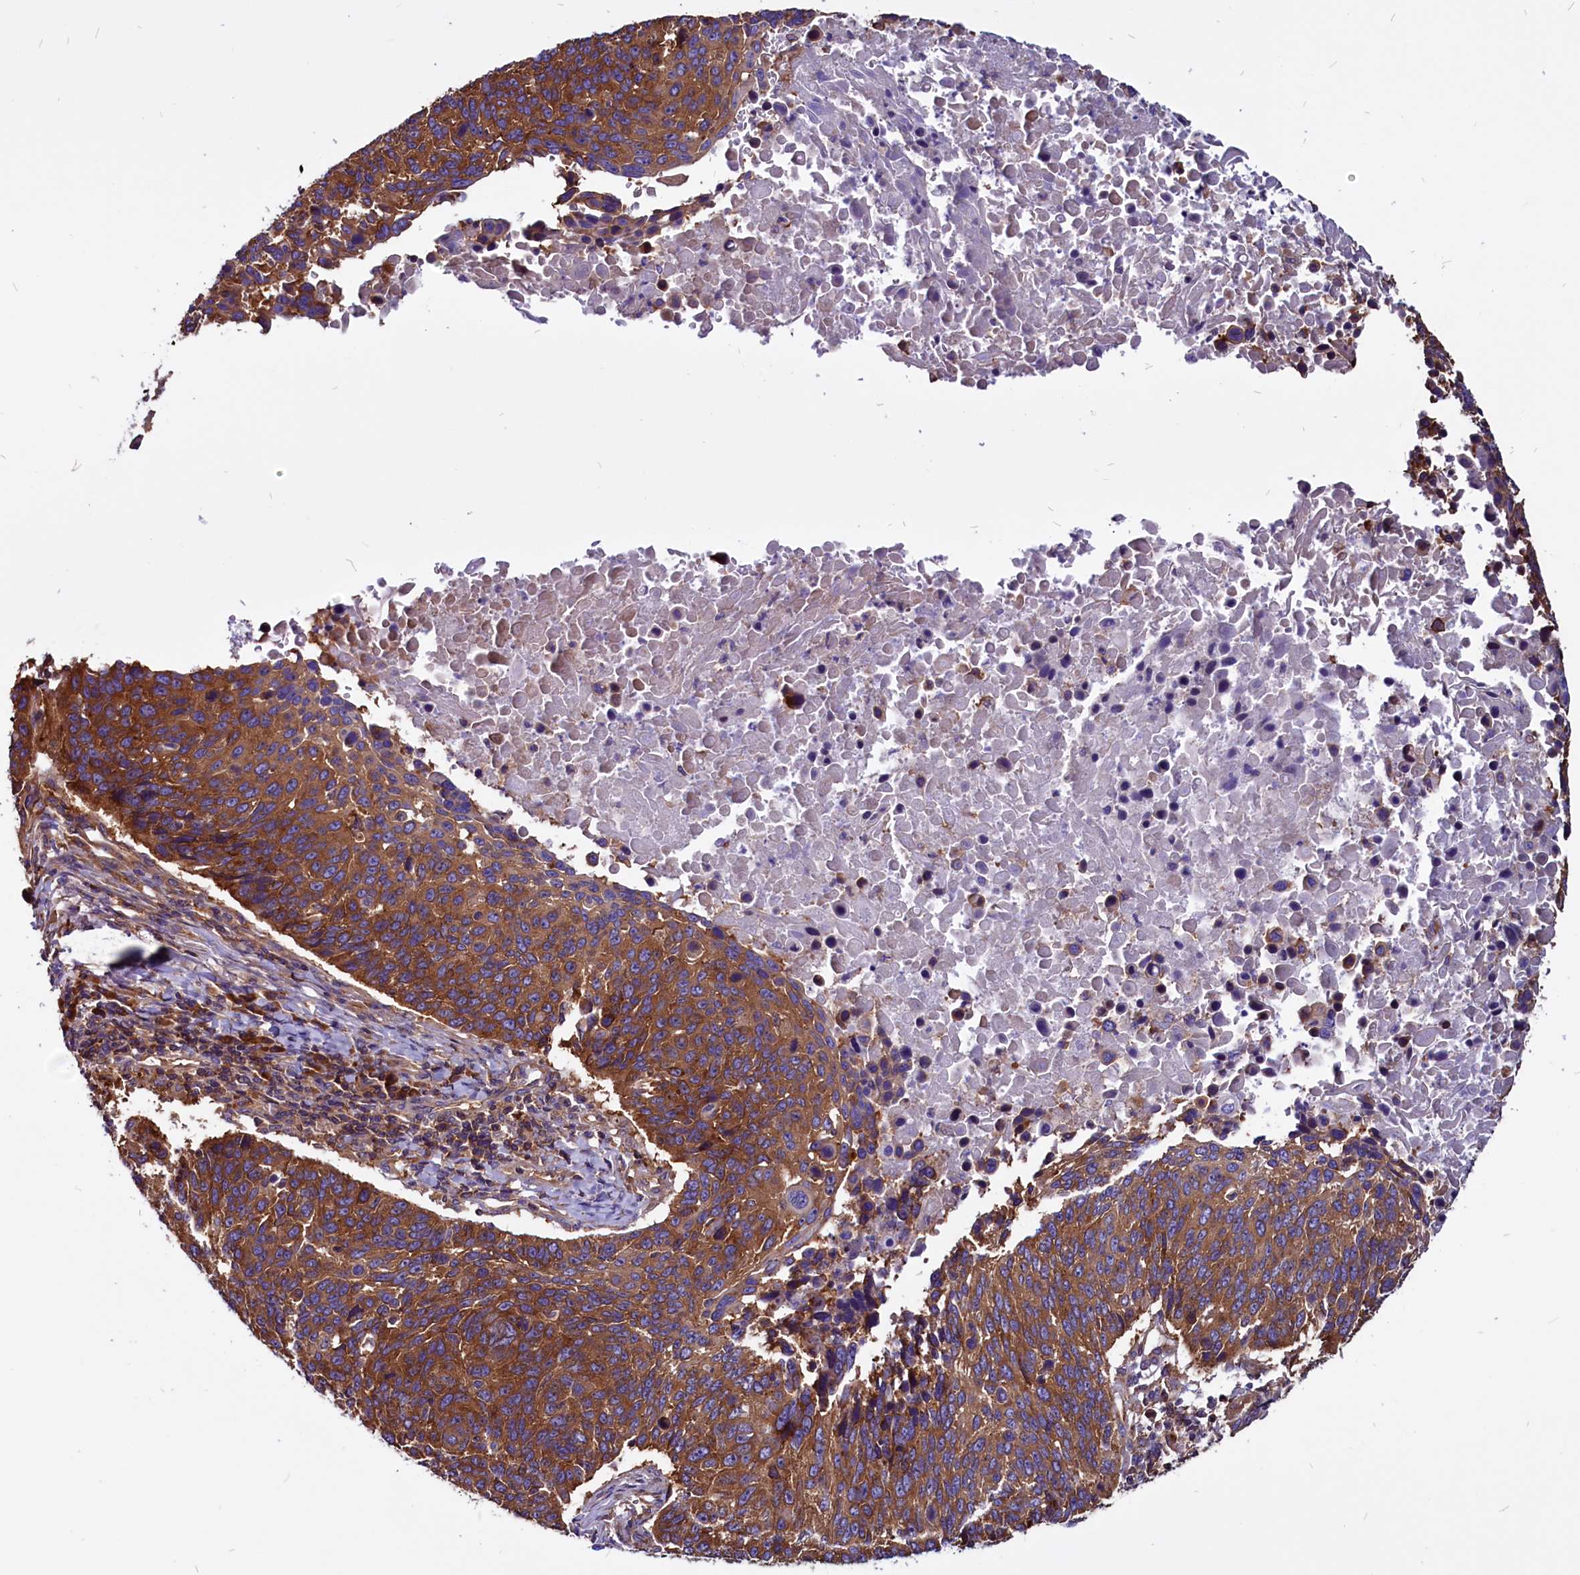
{"staining": {"intensity": "strong", "quantity": ">75%", "location": "cytoplasmic/membranous"}, "tissue": "lung cancer", "cell_type": "Tumor cells", "image_type": "cancer", "snomed": [{"axis": "morphology", "description": "Normal tissue, NOS"}, {"axis": "morphology", "description": "Squamous cell carcinoma, NOS"}, {"axis": "topography", "description": "Lymph node"}, {"axis": "topography", "description": "Lung"}], "caption": "DAB immunohistochemical staining of human lung cancer shows strong cytoplasmic/membranous protein expression in about >75% of tumor cells.", "gene": "EIF3G", "patient": {"sex": "male", "age": 66}}